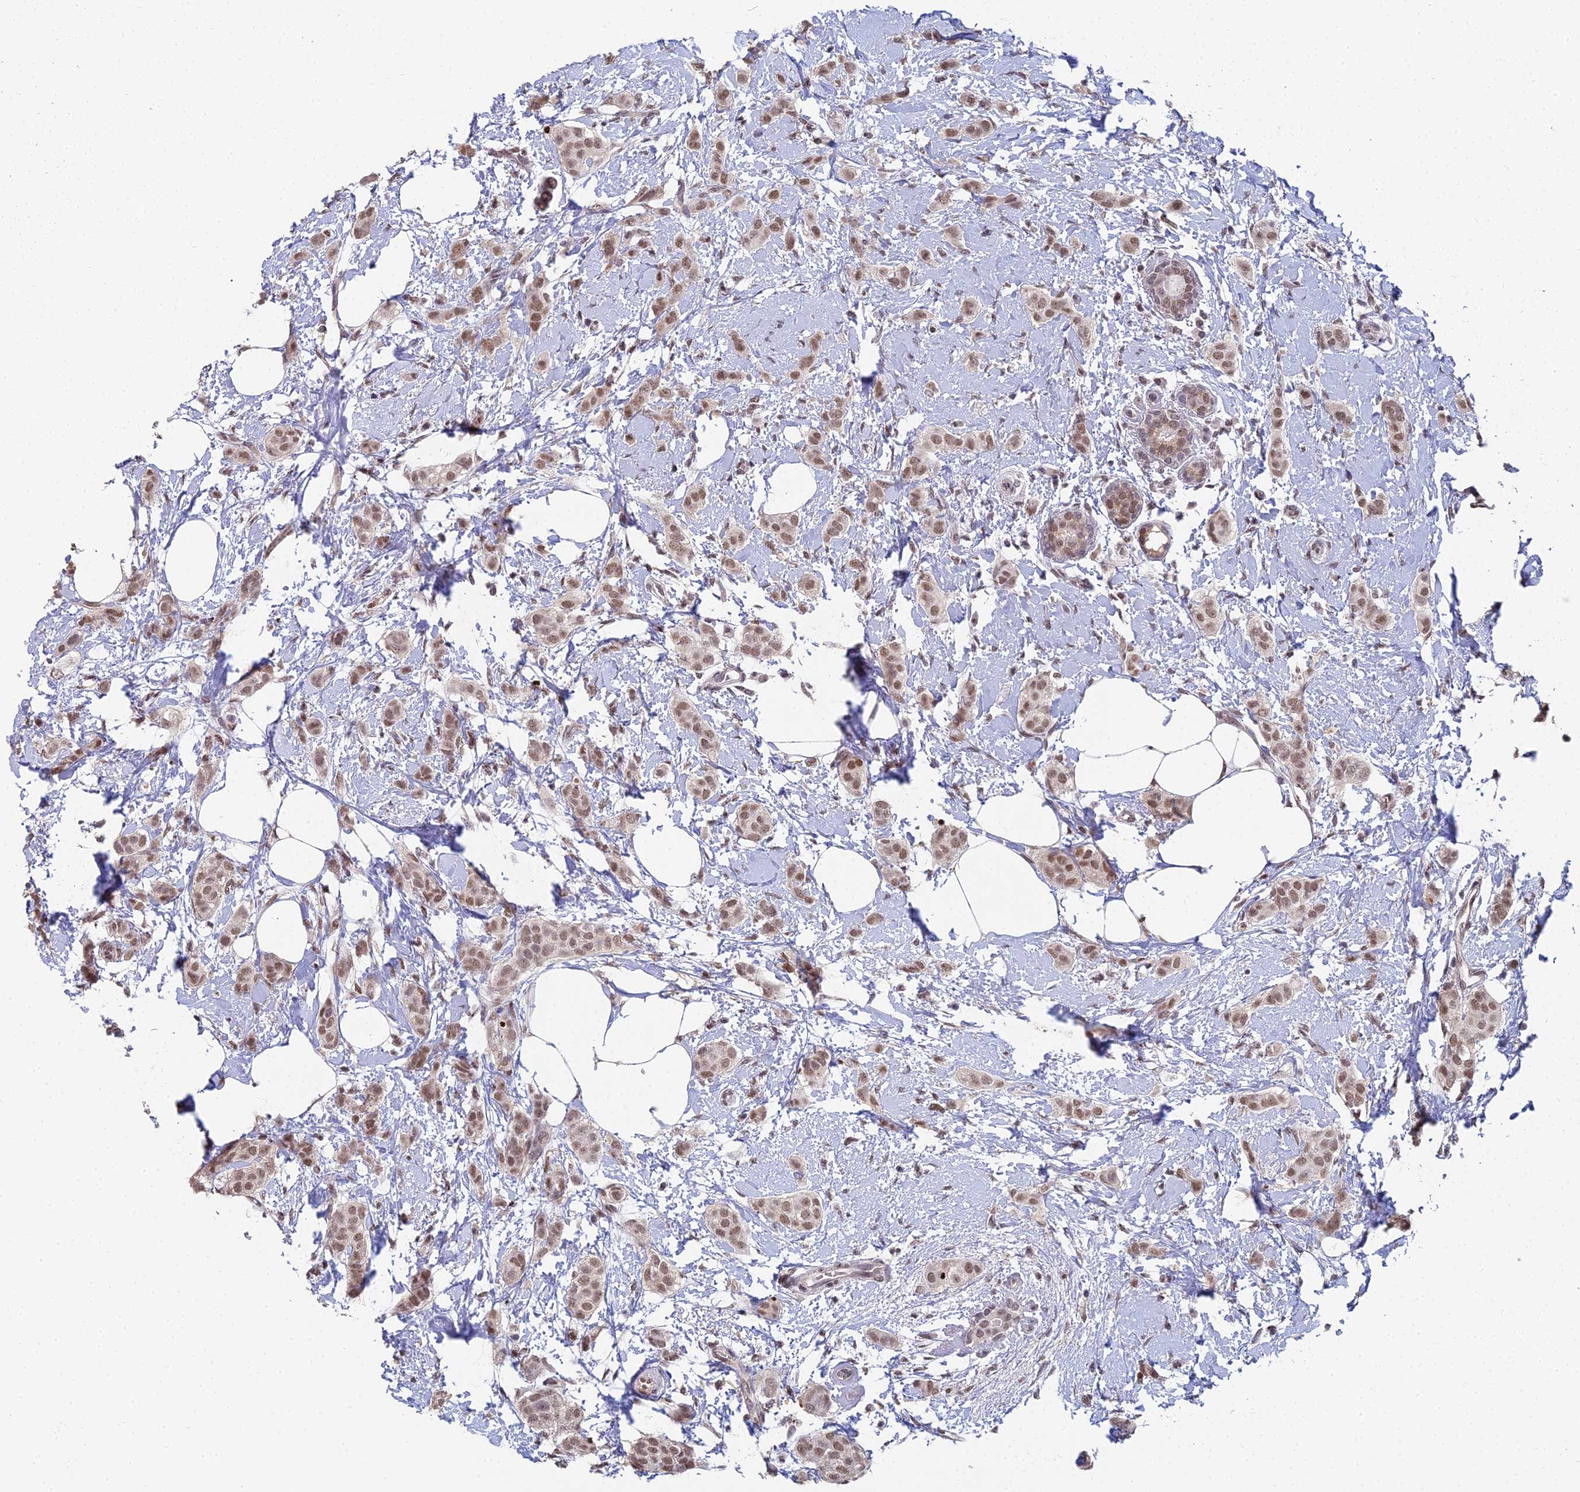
{"staining": {"intensity": "moderate", "quantity": ">75%", "location": "nuclear"}, "tissue": "breast cancer", "cell_type": "Tumor cells", "image_type": "cancer", "snomed": [{"axis": "morphology", "description": "Duct carcinoma"}, {"axis": "topography", "description": "Breast"}], "caption": "Breast cancer (intraductal carcinoma) tissue shows moderate nuclear positivity in about >75% of tumor cells", "gene": "ABHD17A", "patient": {"sex": "female", "age": 72}}